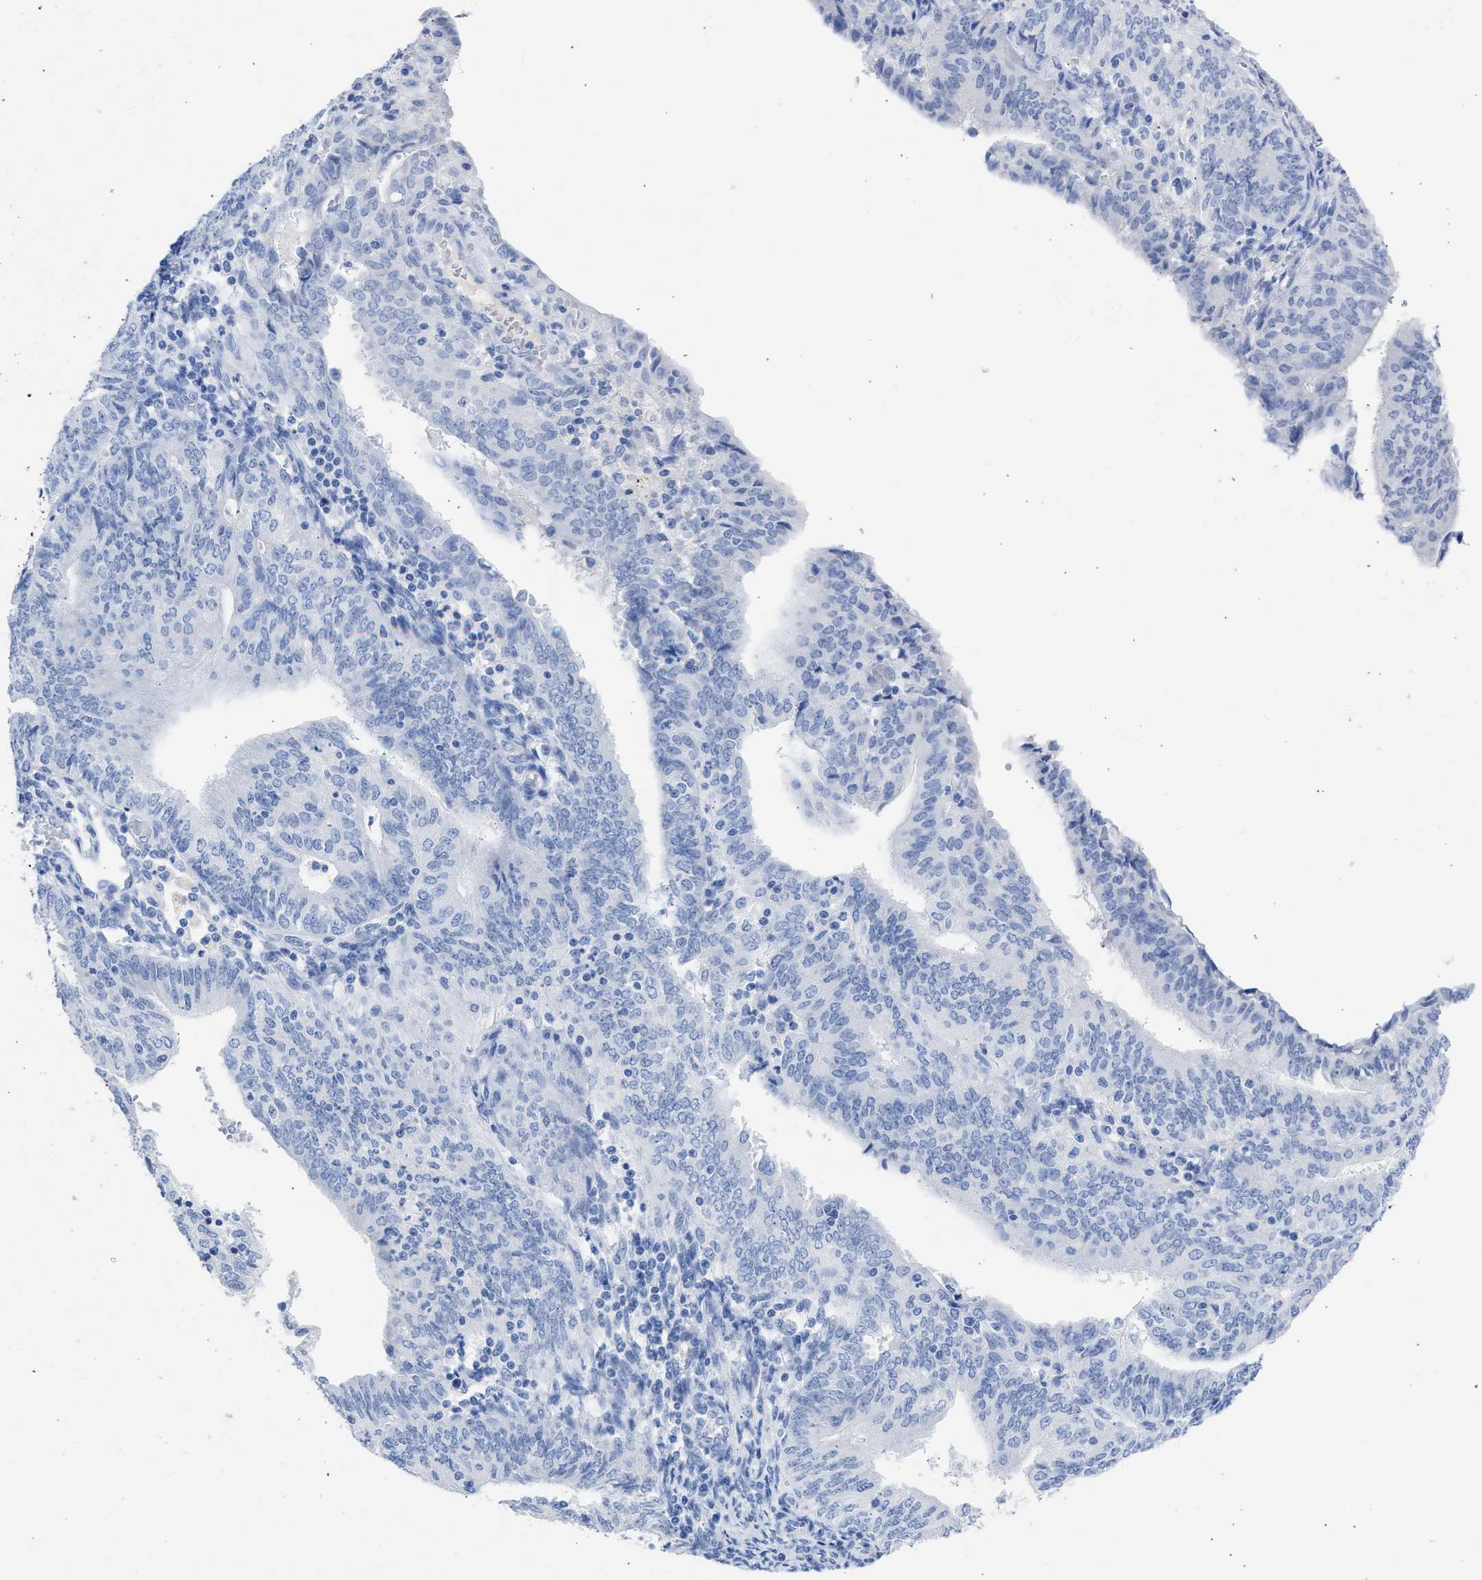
{"staining": {"intensity": "negative", "quantity": "none", "location": "none"}, "tissue": "endometrial cancer", "cell_type": "Tumor cells", "image_type": "cancer", "snomed": [{"axis": "morphology", "description": "Adenocarcinoma, NOS"}, {"axis": "topography", "description": "Endometrium"}], "caption": "Endometrial cancer was stained to show a protein in brown. There is no significant positivity in tumor cells.", "gene": "NCAM1", "patient": {"sex": "female", "age": 58}}